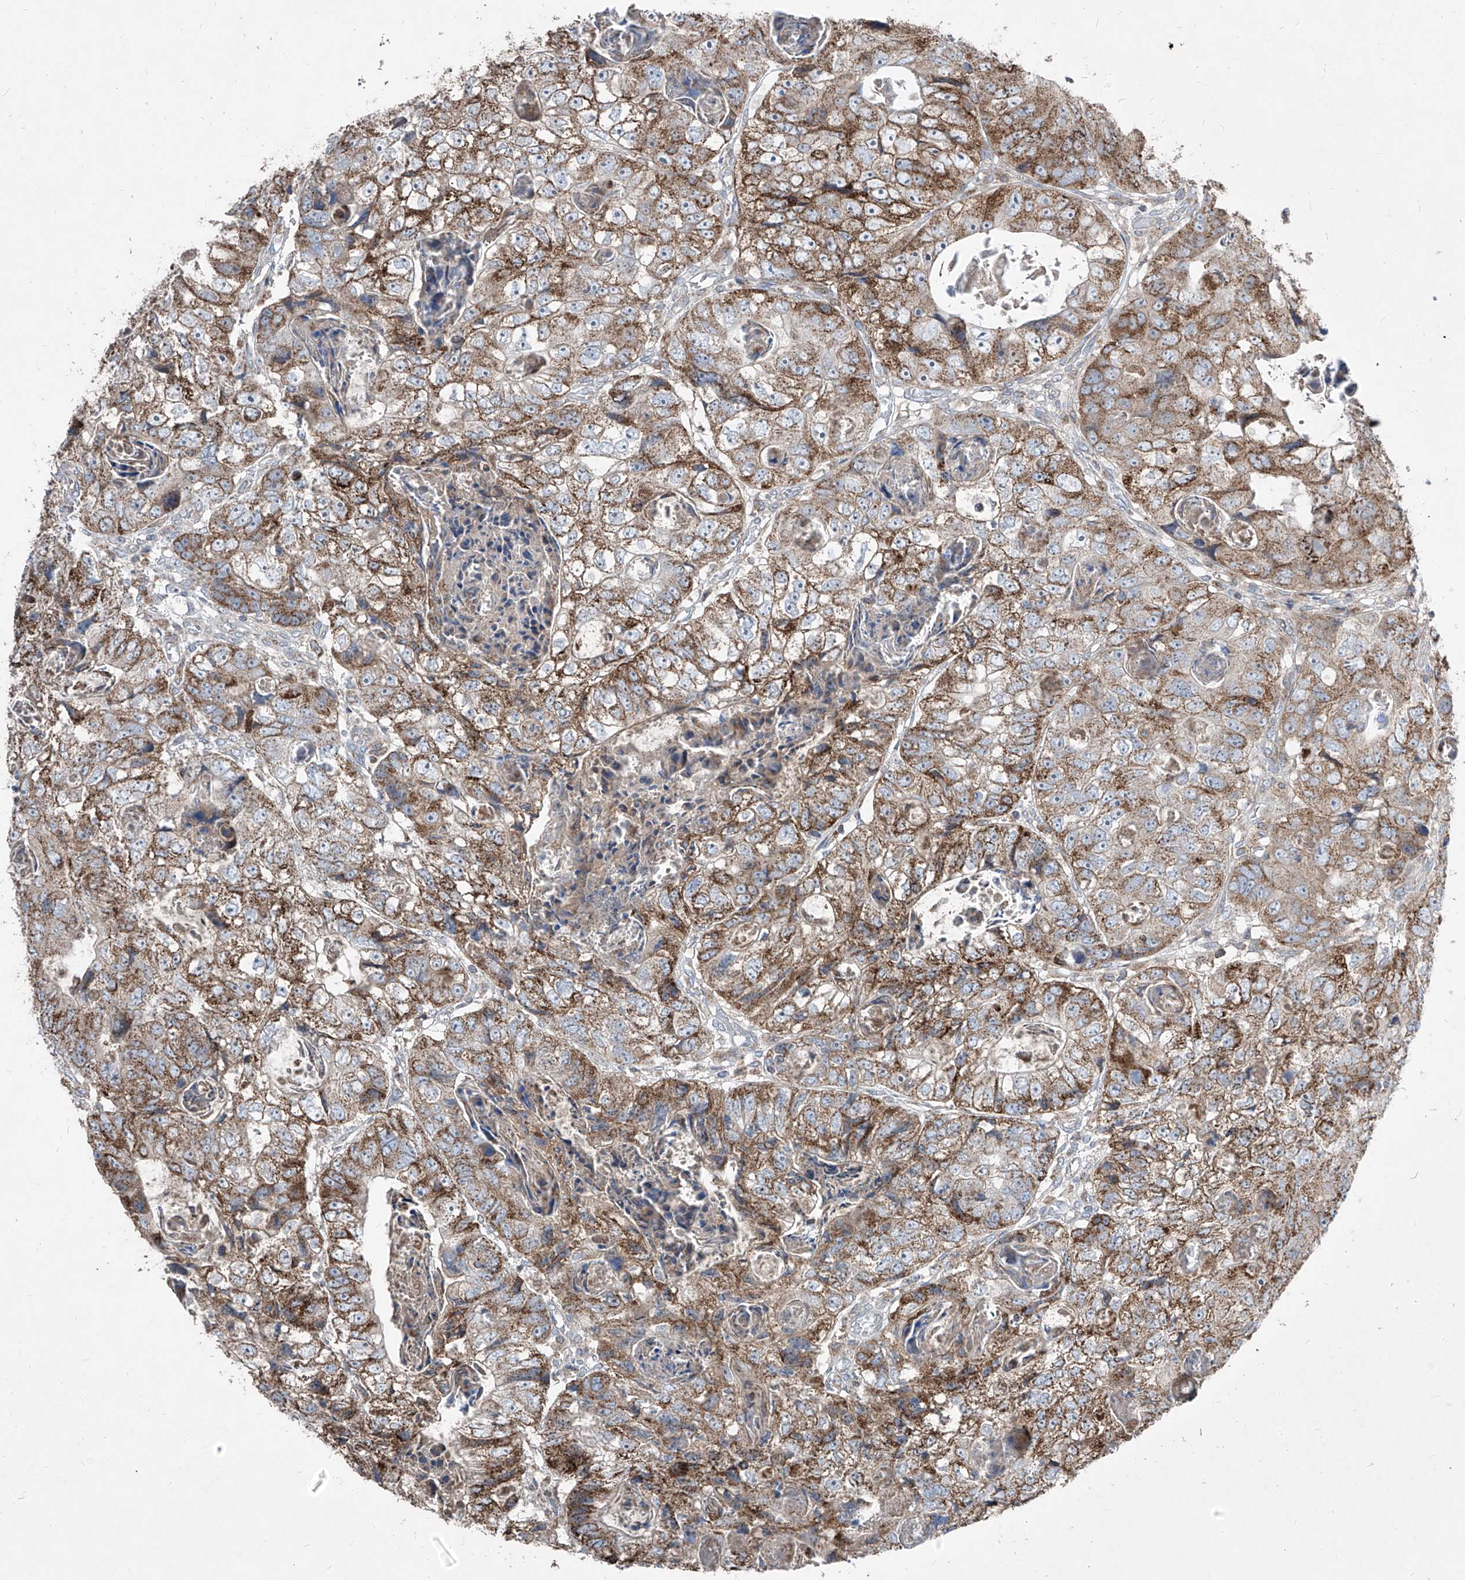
{"staining": {"intensity": "moderate", "quantity": ">75%", "location": "cytoplasmic/membranous"}, "tissue": "colorectal cancer", "cell_type": "Tumor cells", "image_type": "cancer", "snomed": [{"axis": "morphology", "description": "Adenocarcinoma, NOS"}, {"axis": "topography", "description": "Rectum"}], "caption": "IHC of colorectal cancer (adenocarcinoma) exhibits medium levels of moderate cytoplasmic/membranous expression in about >75% of tumor cells.", "gene": "ABCD3", "patient": {"sex": "male", "age": 59}}